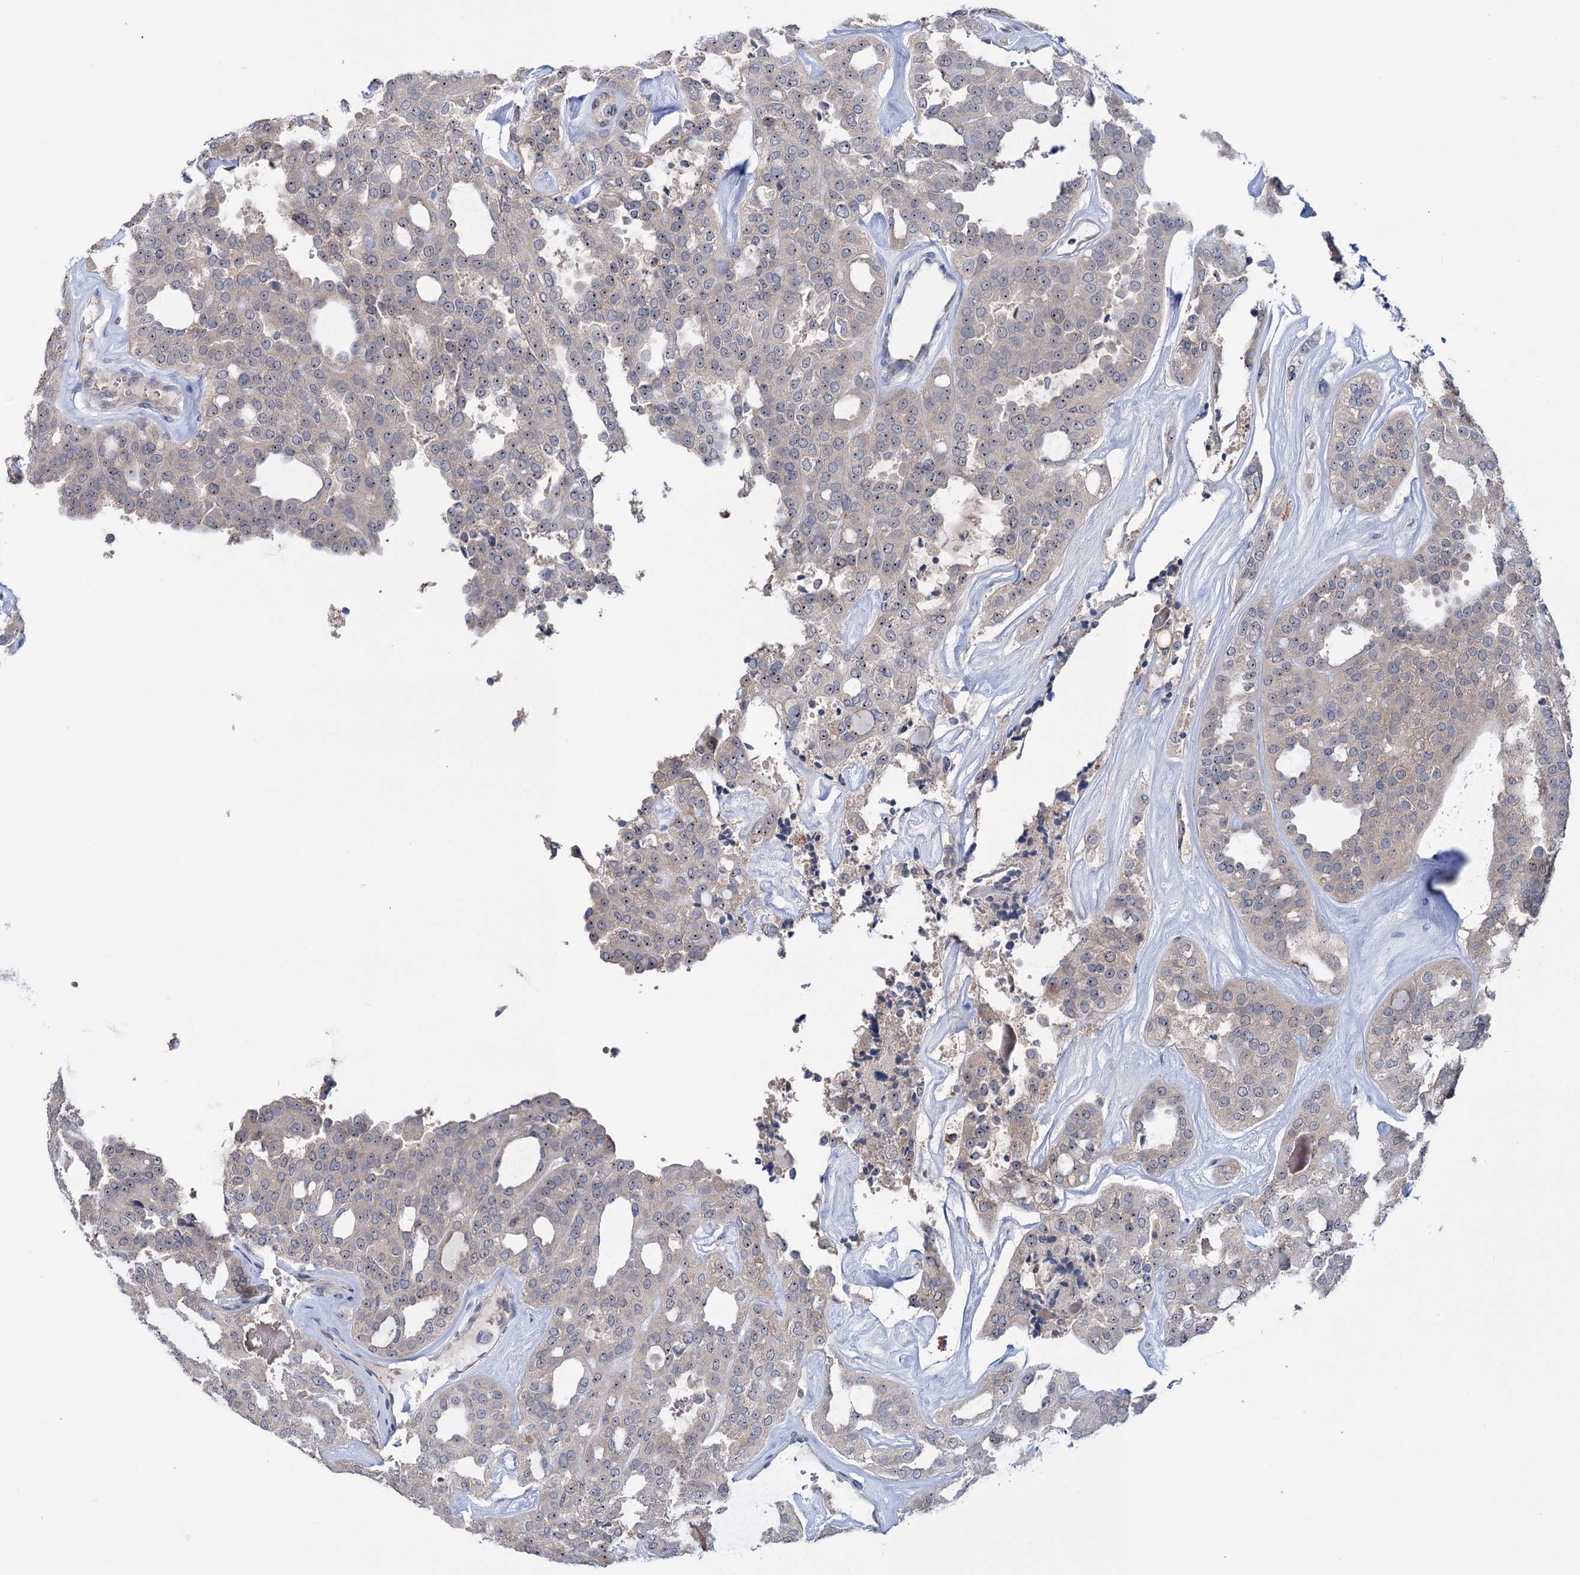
{"staining": {"intensity": "weak", "quantity": "<25%", "location": "nuclear"}, "tissue": "thyroid cancer", "cell_type": "Tumor cells", "image_type": "cancer", "snomed": [{"axis": "morphology", "description": "Follicular adenoma carcinoma, NOS"}, {"axis": "topography", "description": "Thyroid gland"}], "caption": "Tumor cells are negative for brown protein staining in thyroid follicular adenoma carcinoma.", "gene": "HTR3B", "patient": {"sex": "male", "age": 75}}